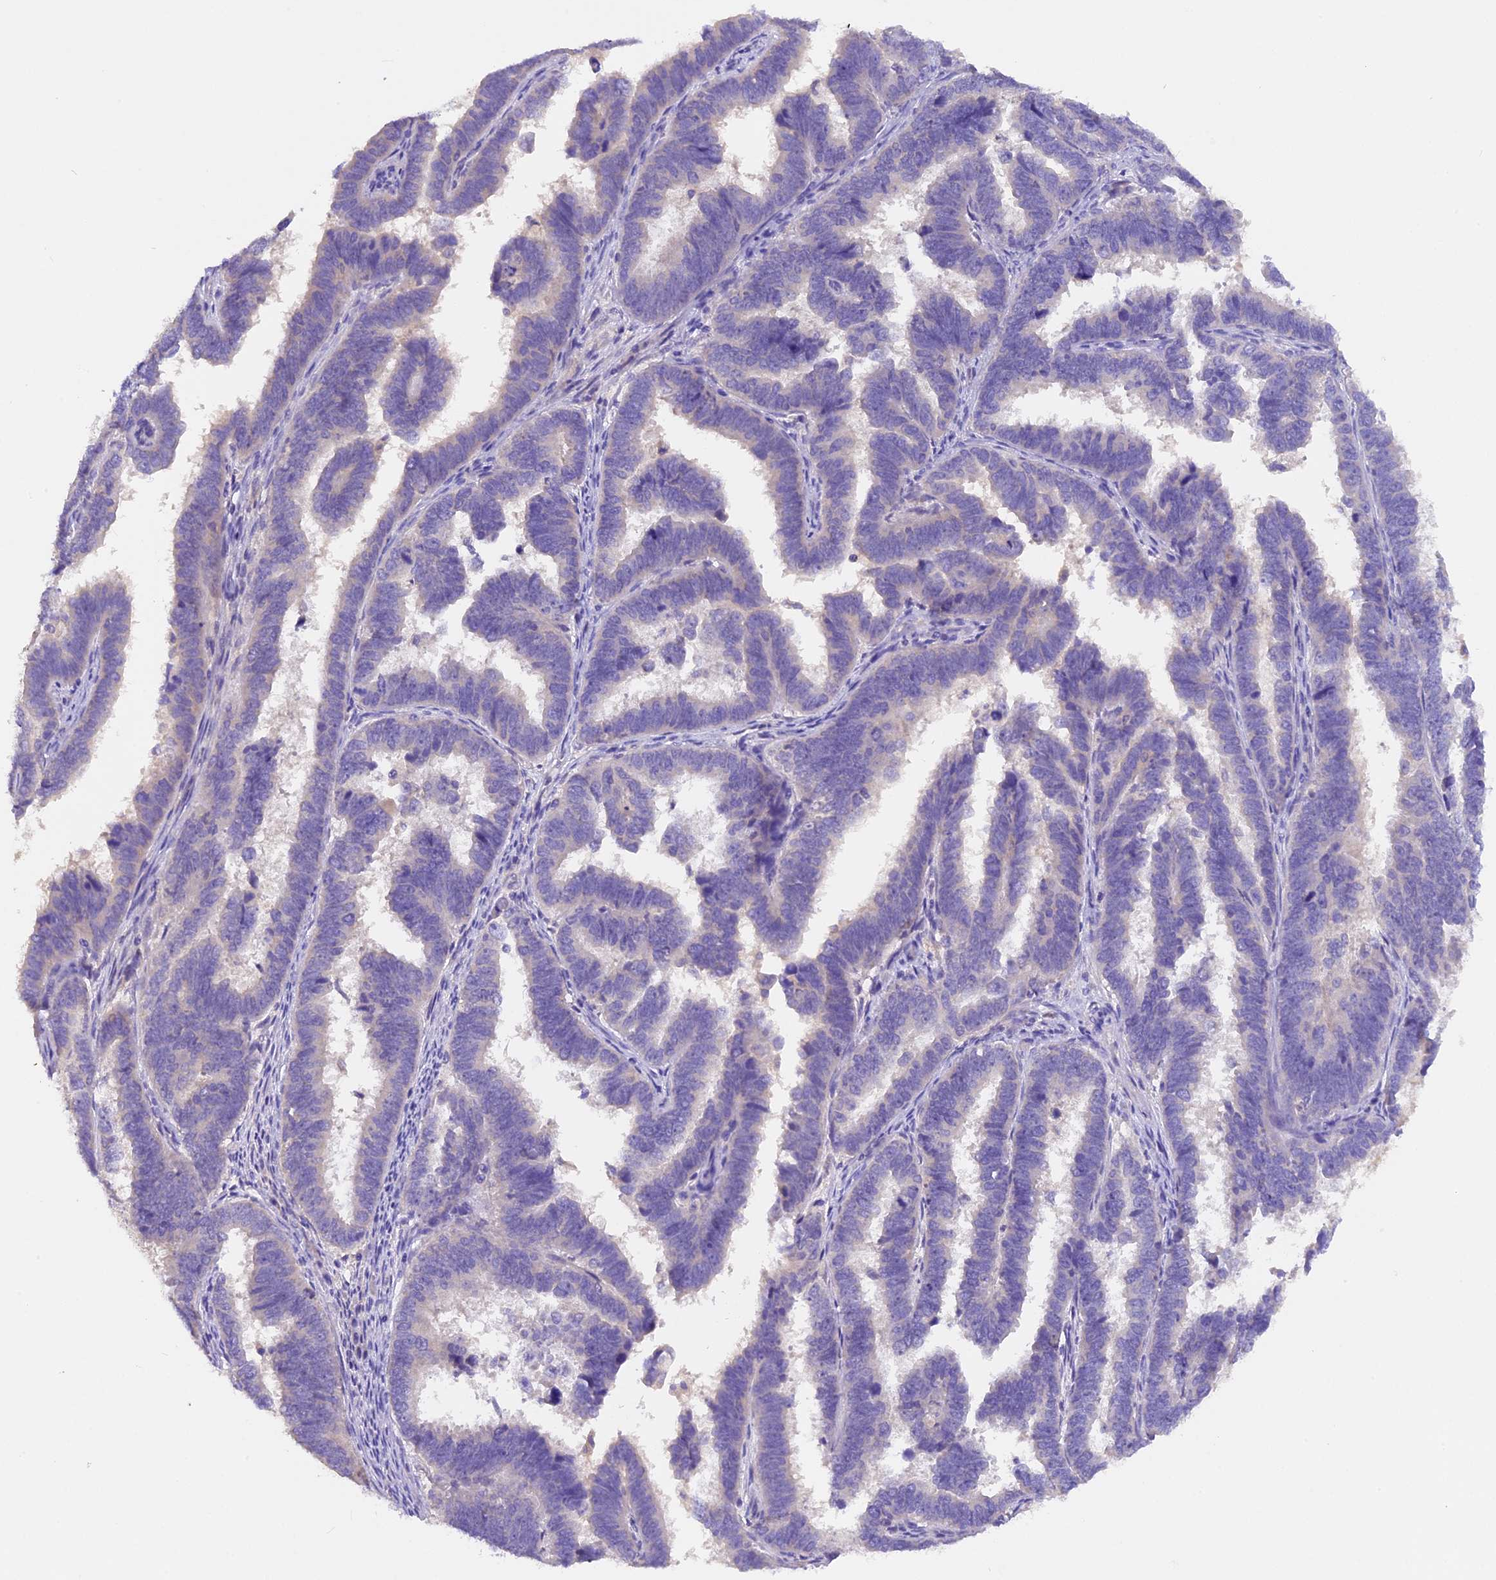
{"staining": {"intensity": "negative", "quantity": "none", "location": "none"}, "tissue": "endometrial cancer", "cell_type": "Tumor cells", "image_type": "cancer", "snomed": [{"axis": "morphology", "description": "Adenocarcinoma, NOS"}, {"axis": "topography", "description": "Endometrium"}], "caption": "Immunohistochemistry image of adenocarcinoma (endometrial) stained for a protein (brown), which reveals no staining in tumor cells.", "gene": "AP3B2", "patient": {"sex": "female", "age": 75}}